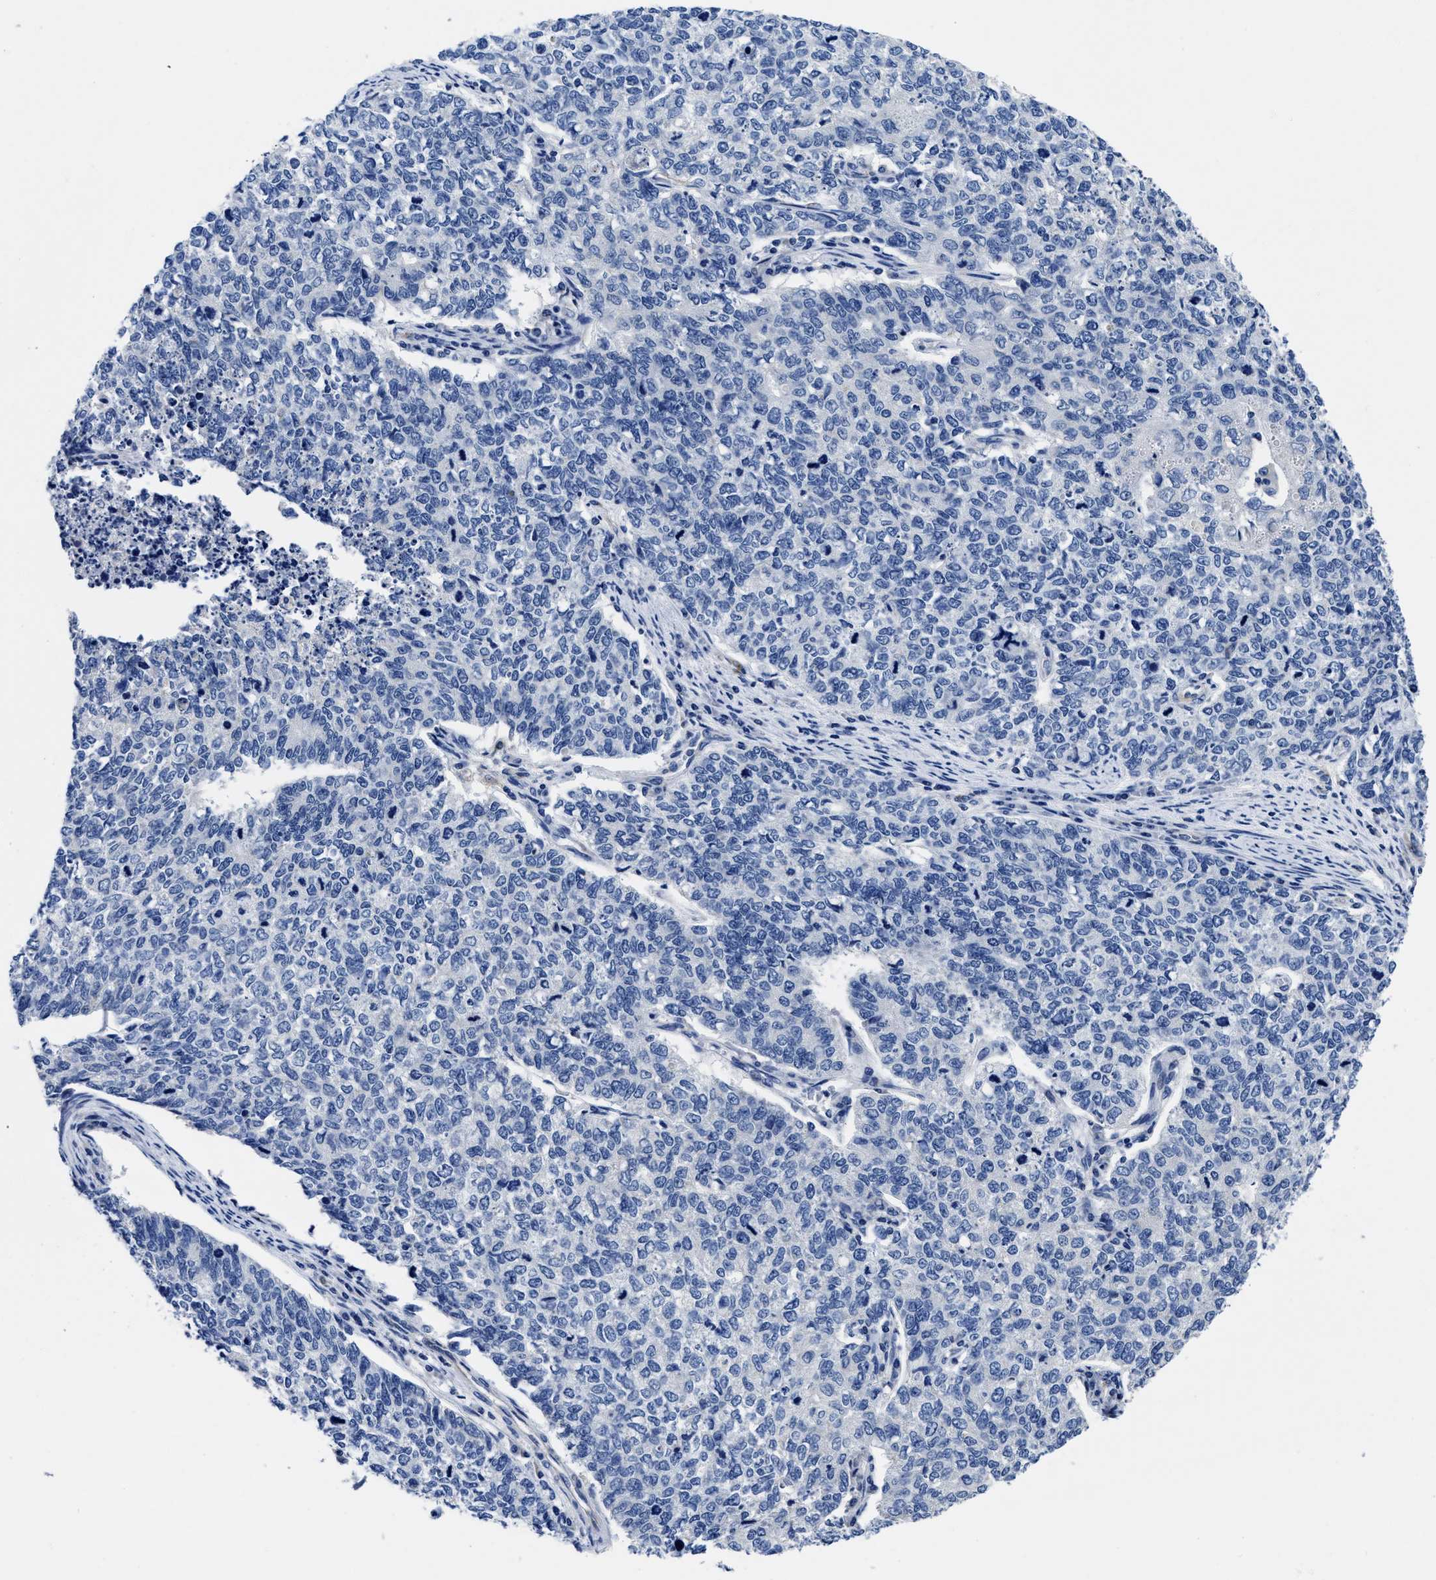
{"staining": {"intensity": "negative", "quantity": "none", "location": "none"}, "tissue": "cervical cancer", "cell_type": "Tumor cells", "image_type": "cancer", "snomed": [{"axis": "morphology", "description": "Squamous cell carcinoma, NOS"}, {"axis": "topography", "description": "Cervix"}], "caption": "Histopathology image shows no protein staining in tumor cells of cervical cancer tissue. (Immunohistochemistry (ihc), brightfield microscopy, high magnification).", "gene": "SLC35F1", "patient": {"sex": "female", "age": 63}}